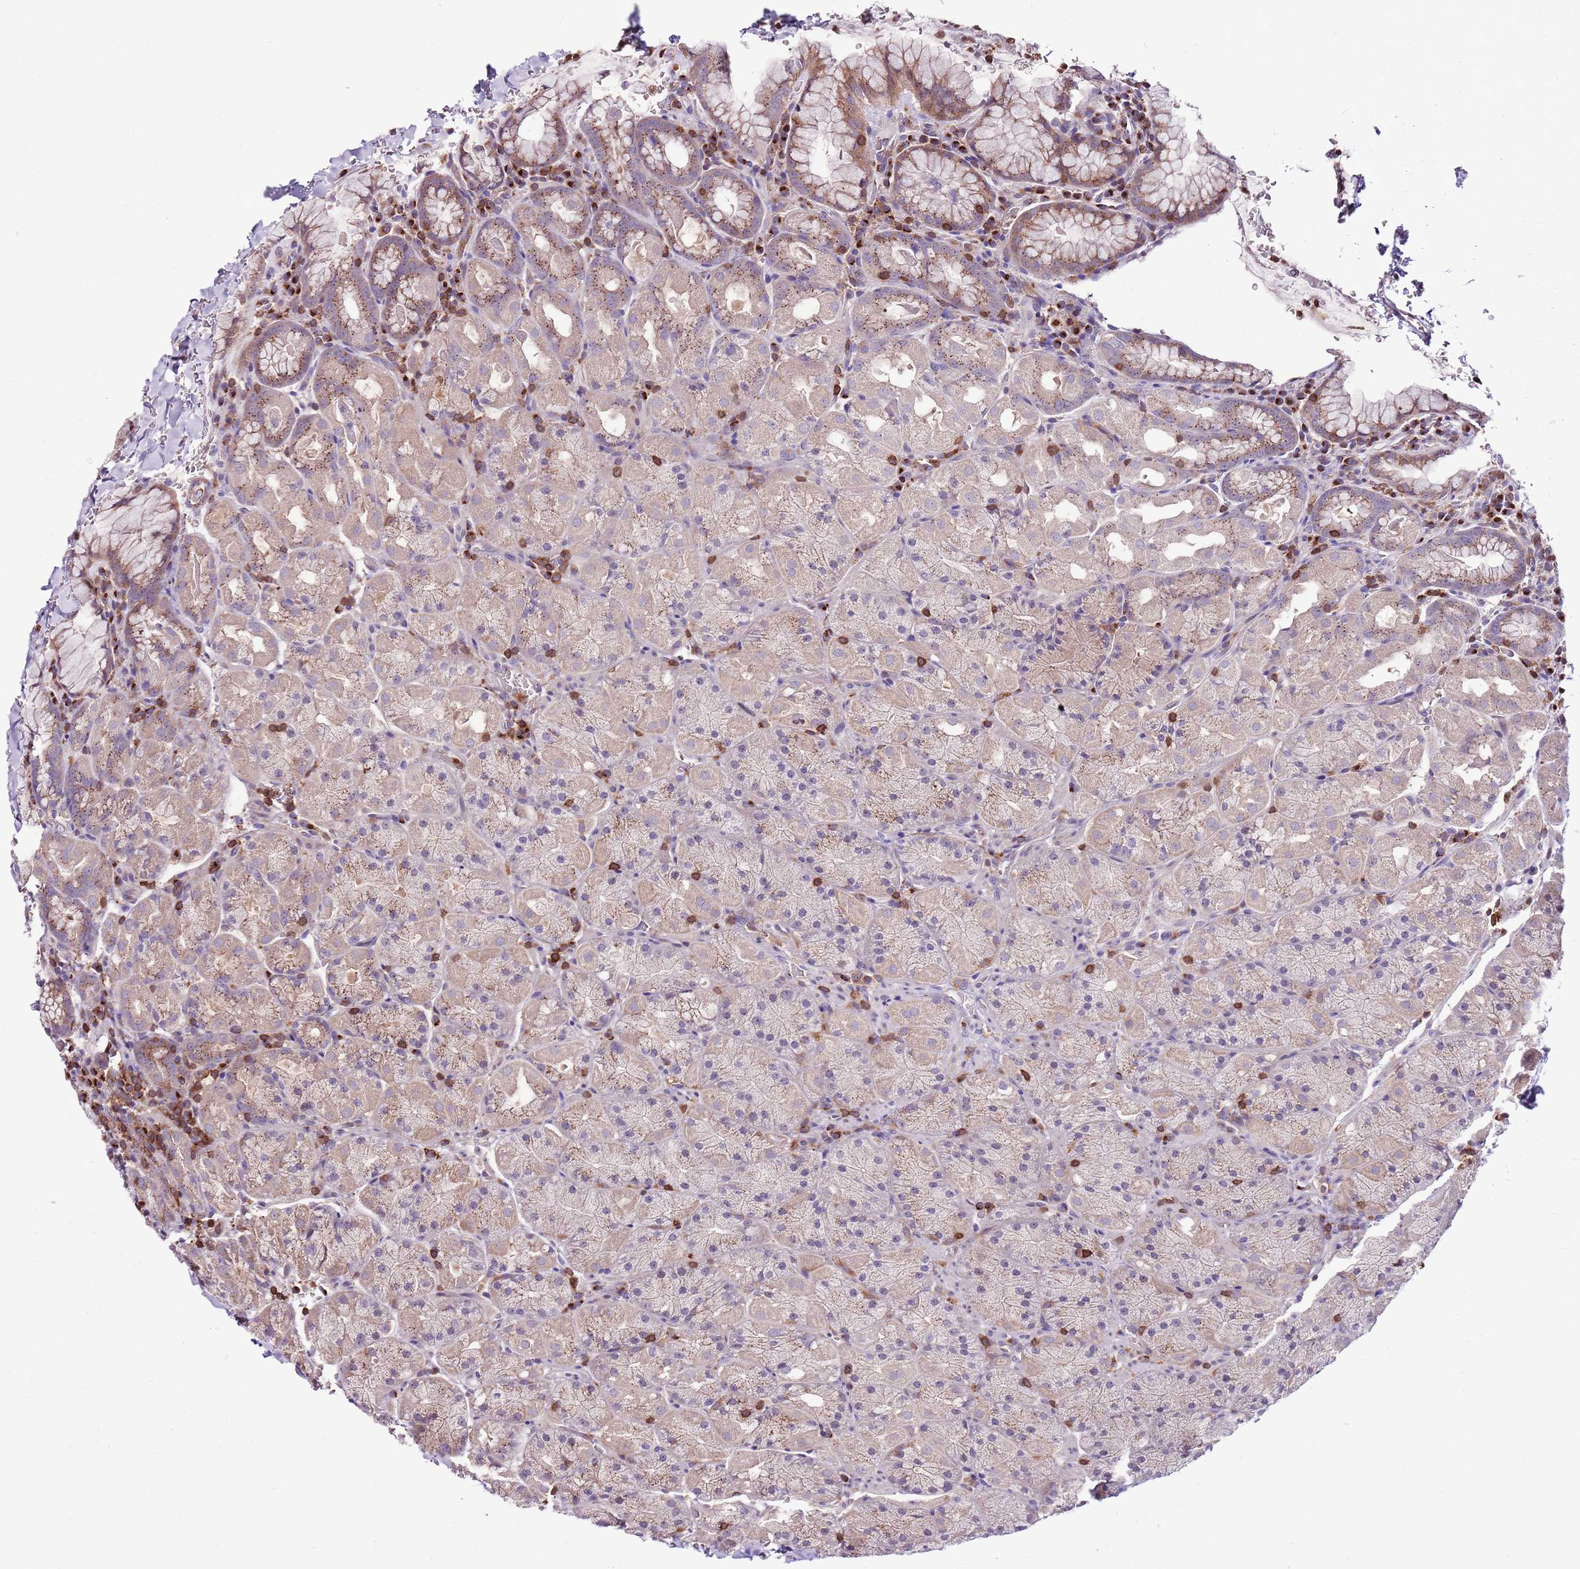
{"staining": {"intensity": "moderate", "quantity": "25%-75%", "location": "cytoplasmic/membranous"}, "tissue": "stomach", "cell_type": "Glandular cells", "image_type": "normal", "snomed": [{"axis": "morphology", "description": "Normal tissue, NOS"}, {"axis": "topography", "description": "Stomach, upper"}, {"axis": "topography", "description": "Stomach, lower"}], "caption": "Moderate cytoplasmic/membranous positivity is identified in approximately 25%-75% of glandular cells in normal stomach. (Stains: DAB in brown, nuclei in blue, Microscopy: brightfield microscopy at high magnification).", "gene": "ZSWIM1", "patient": {"sex": "male", "age": 80}}